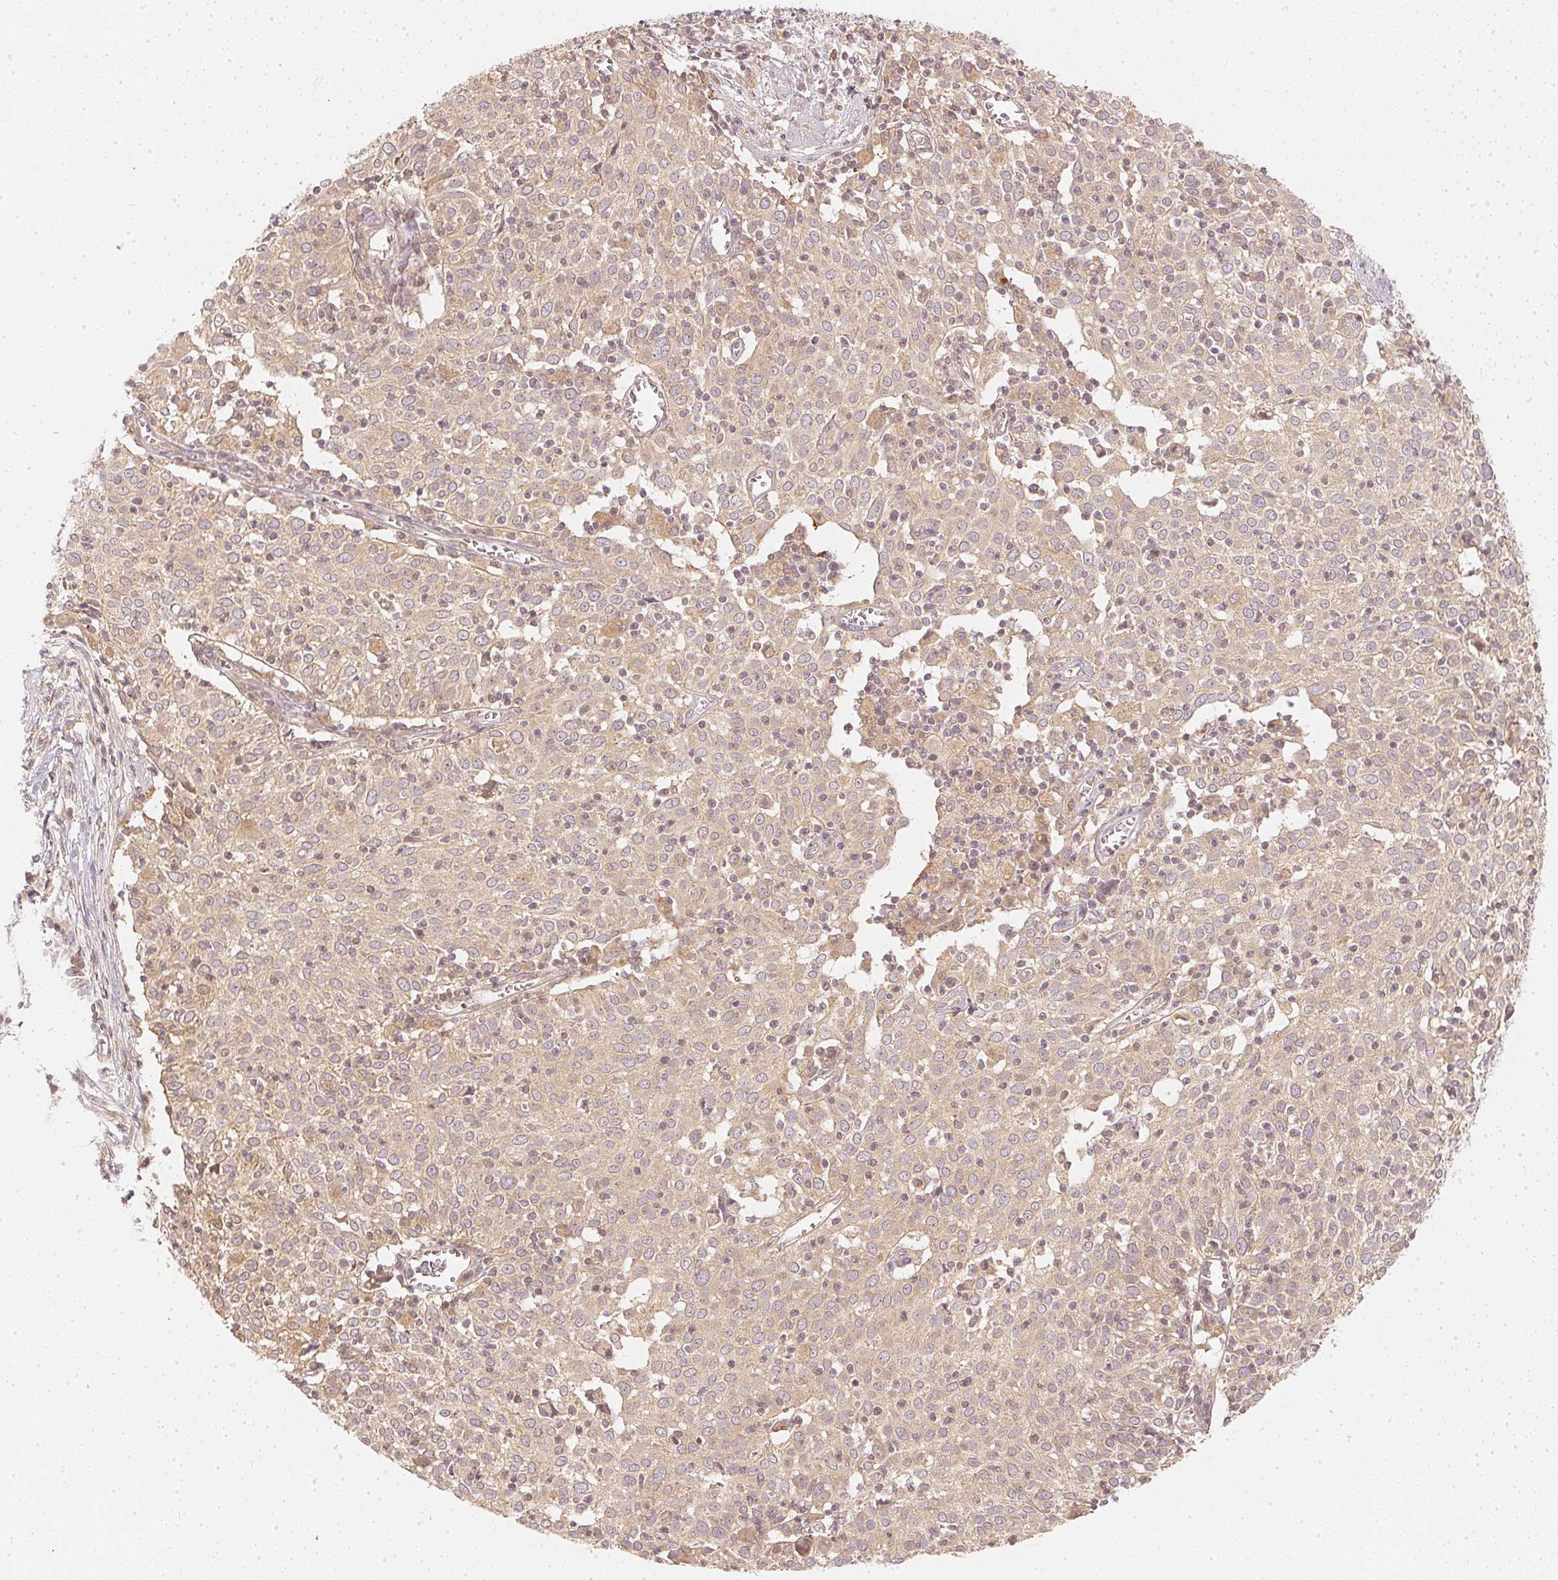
{"staining": {"intensity": "weak", "quantity": ">75%", "location": "cytoplasmic/membranous"}, "tissue": "cervical cancer", "cell_type": "Tumor cells", "image_type": "cancer", "snomed": [{"axis": "morphology", "description": "Squamous cell carcinoma, NOS"}, {"axis": "topography", "description": "Cervix"}], "caption": "About >75% of tumor cells in human cervical cancer display weak cytoplasmic/membranous protein expression as visualized by brown immunohistochemical staining.", "gene": "WDR54", "patient": {"sex": "female", "age": 39}}